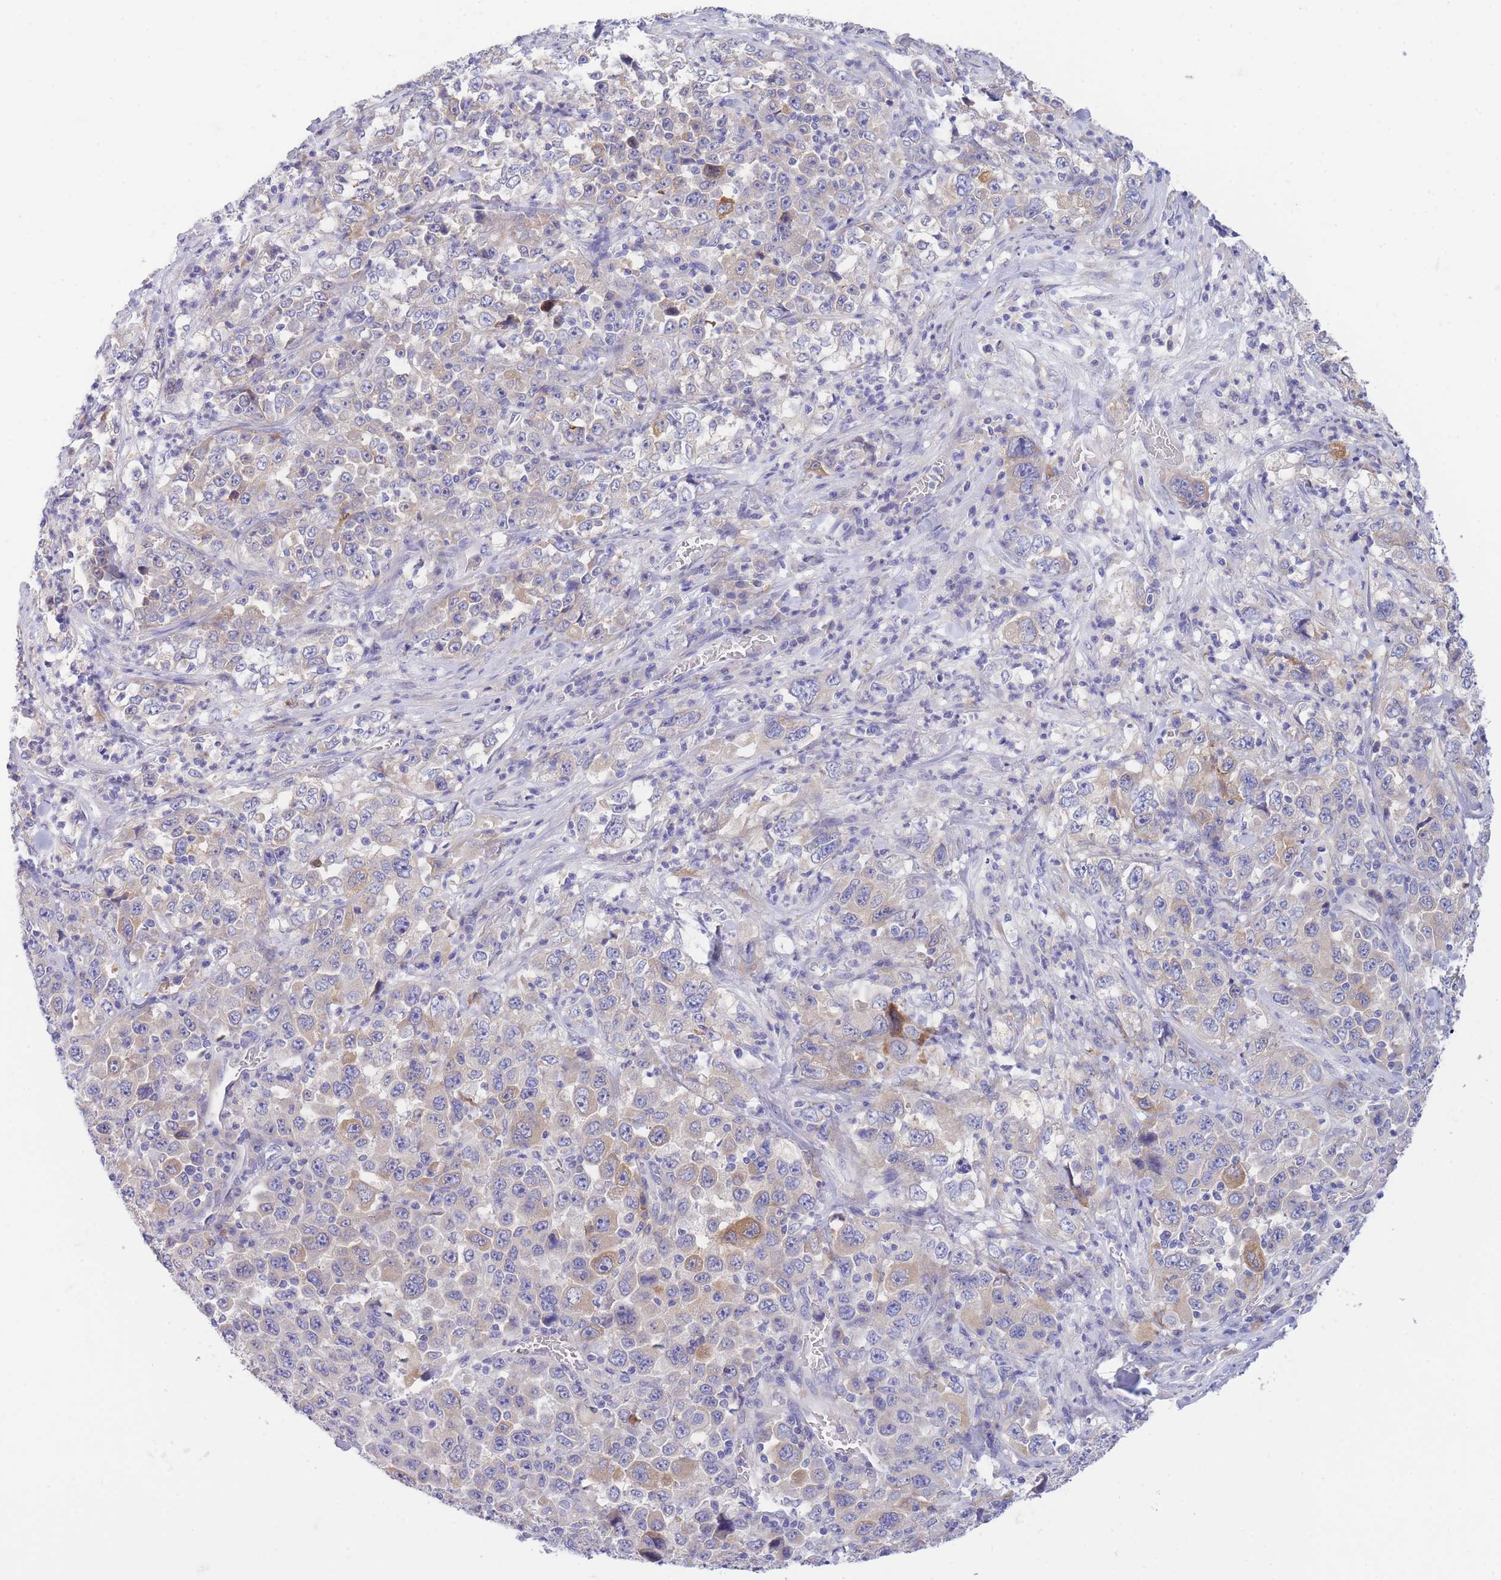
{"staining": {"intensity": "moderate", "quantity": "<25%", "location": "cytoplasmic/membranous"}, "tissue": "stomach cancer", "cell_type": "Tumor cells", "image_type": "cancer", "snomed": [{"axis": "morphology", "description": "Normal tissue, NOS"}, {"axis": "morphology", "description": "Adenocarcinoma, NOS"}, {"axis": "topography", "description": "Stomach, upper"}, {"axis": "topography", "description": "Stomach"}], "caption": "Immunohistochemistry of human adenocarcinoma (stomach) demonstrates low levels of moderate cytoplasmic/membranous expression in approximately <25% of tumor cells. The protein of interest is stained brown, and the nuclei are stained in blue (DAB IHC with brightfield microscopy, high magnification).", "gene": "PCDHB3", "patient": {"sex": "male", "age": 59}}